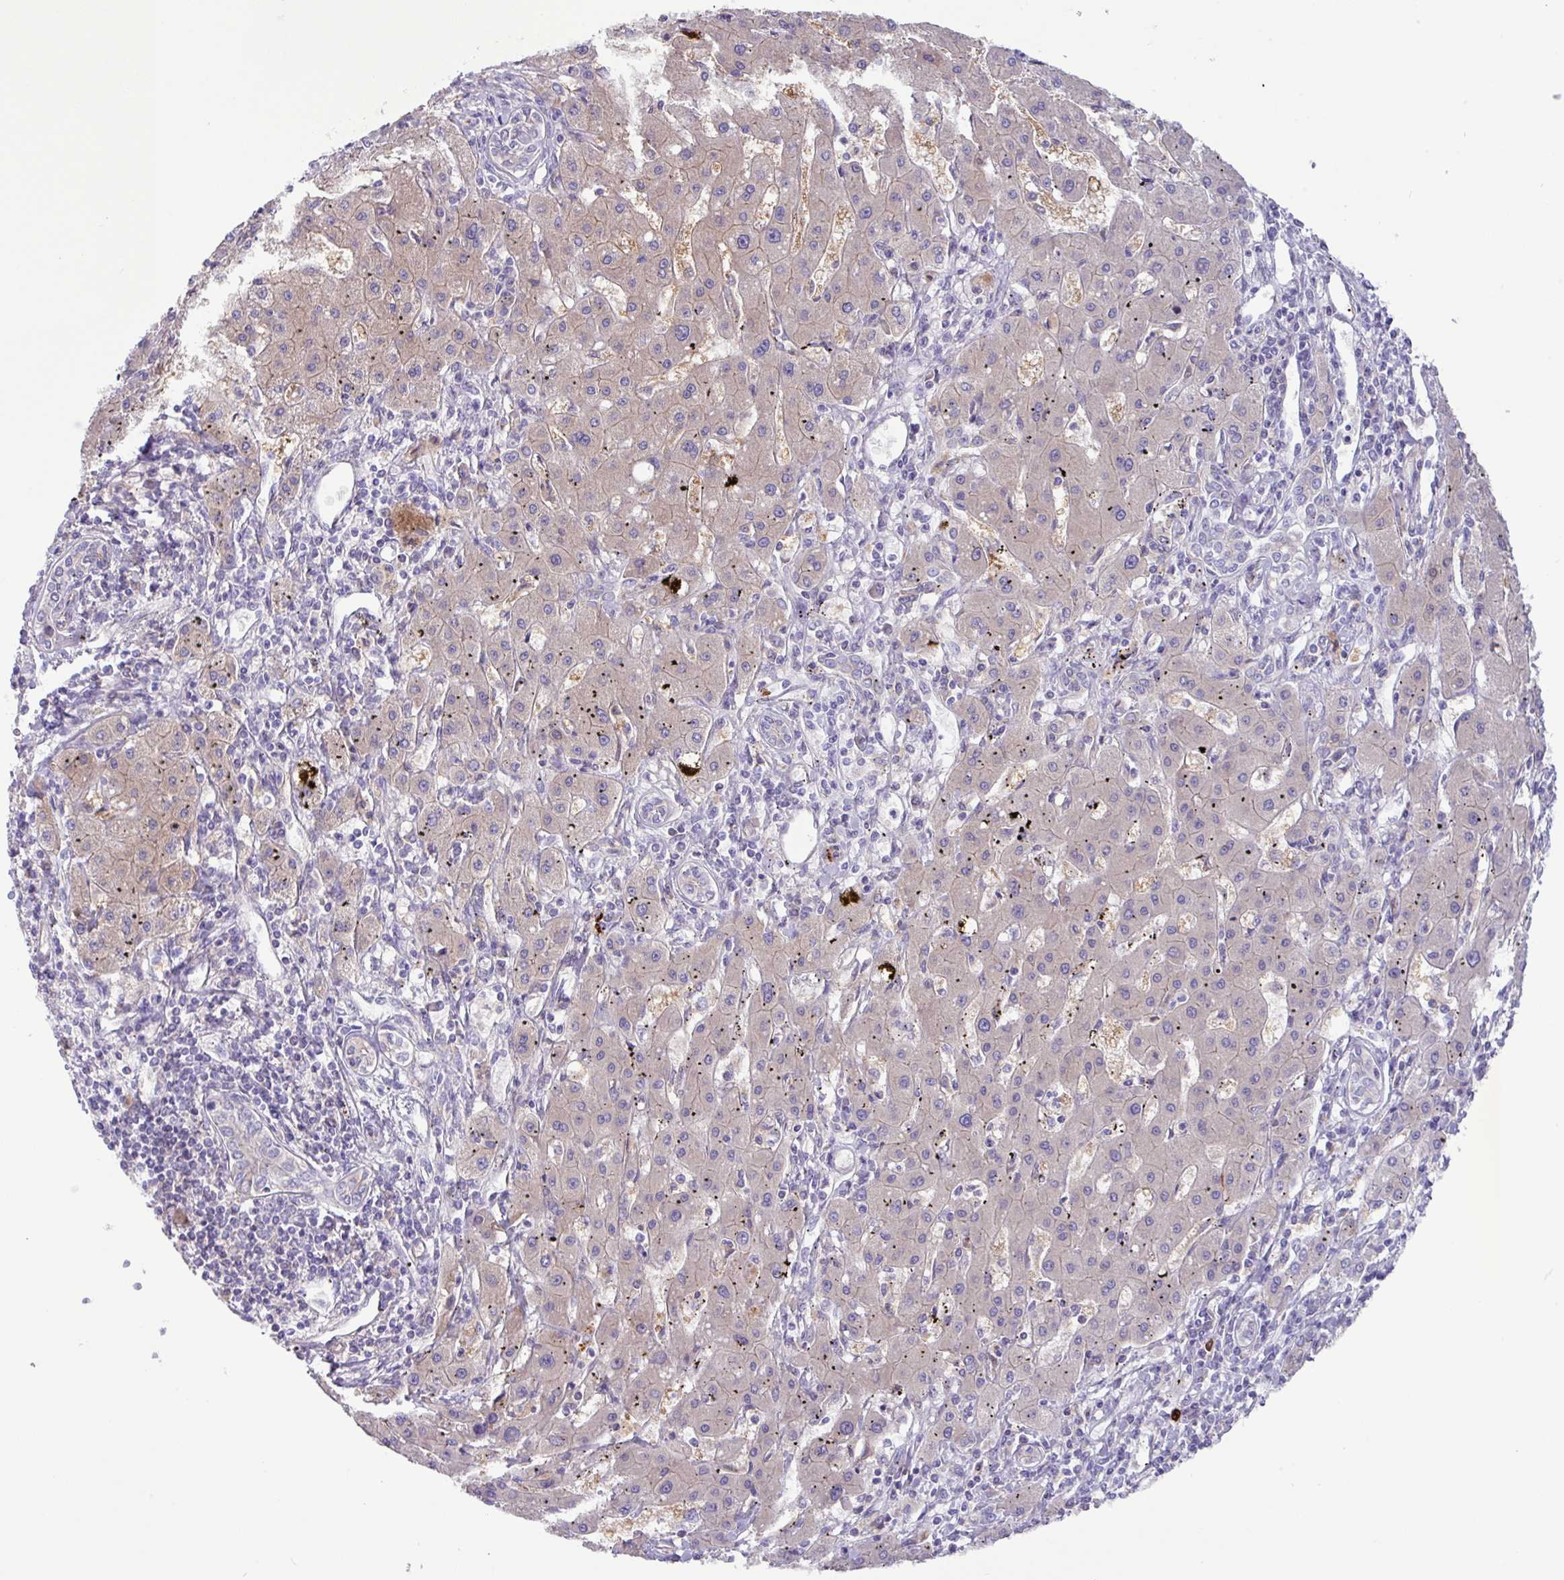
{"staining": {"intensity": "weak", "quantity": "25%-75%", "location": "cytoplasmic/membranous"}, "tissue": "liver cancer", "cell_type": "Tumor cells", "image_type": "cancer", "snomed": [{"axis": "morphology", "description": "Carcinoma, Hepatocellular, NOS"}, {"axis": "topography", "description": "Liver"}], "caption": "Liver cancer (hepatocellular carcinoma) stained for a protein (brown) shows weak cytoplasmic/membranous positive positivity in approximately 25%-75% of tumor cells.", "gene": "MRM2", "patient": {"sex": "male", "age": 72}}